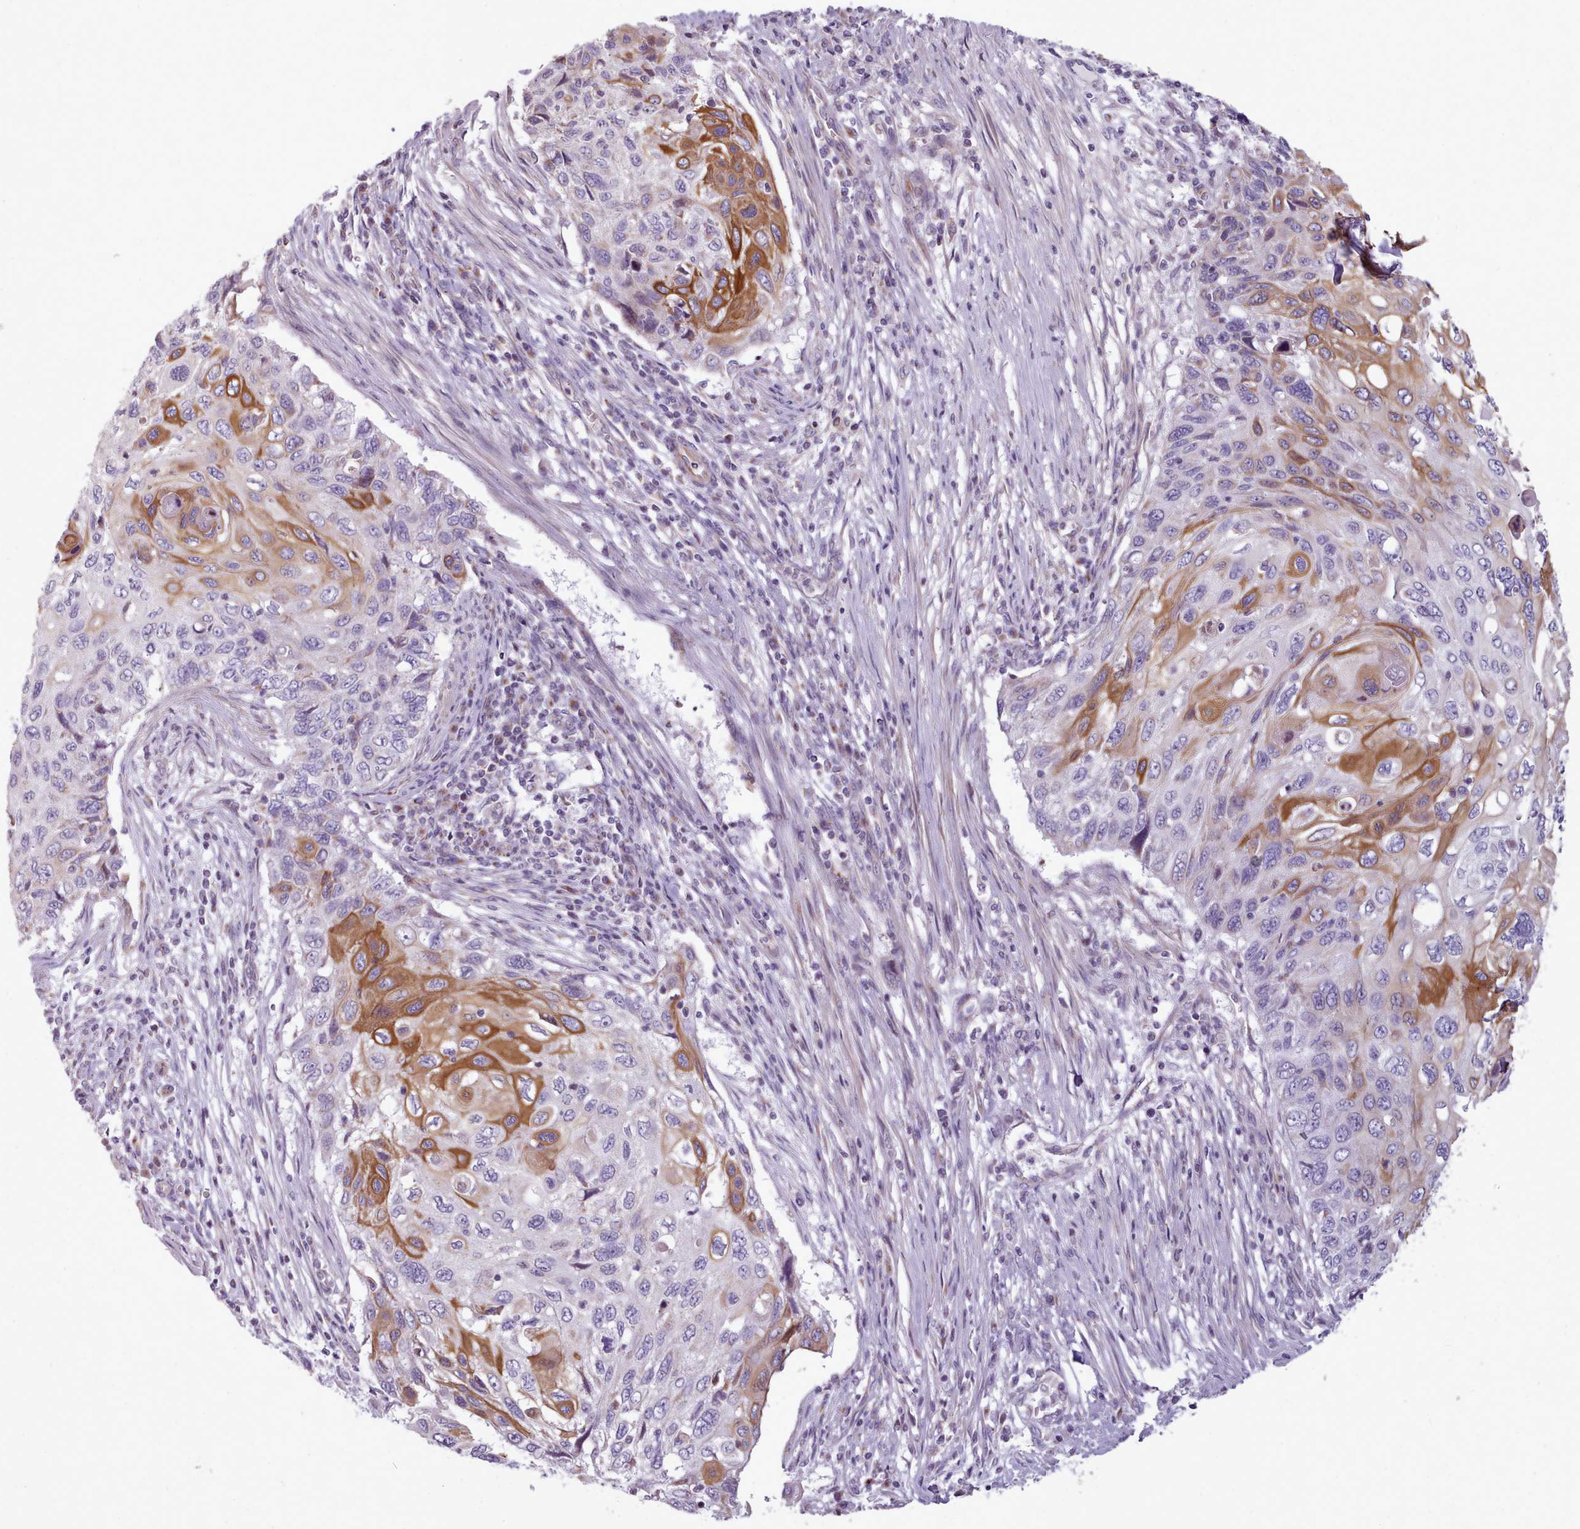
{"staining": {"intensity": "strong", "quantity": "<25%", "location": "cytoplasmic/membranous"}, "tissue": "cervical cancer", "cell_type": "Tumor cells", "image_type": "cancer", "snomed": [{"axis": "morphology", "description": "Squamous cell carcinoma, NOS"}, {"axis": "topography", "description": "Cervix"}], "caption": "Human cervical squamous cell carcinoma stained with a brown dye reveals strong cytoplasmic/membranous positive expression in about <25% of tumor cells.", "gene": "SLC52A3", "patient": {"sex": "female", "age": 70}}